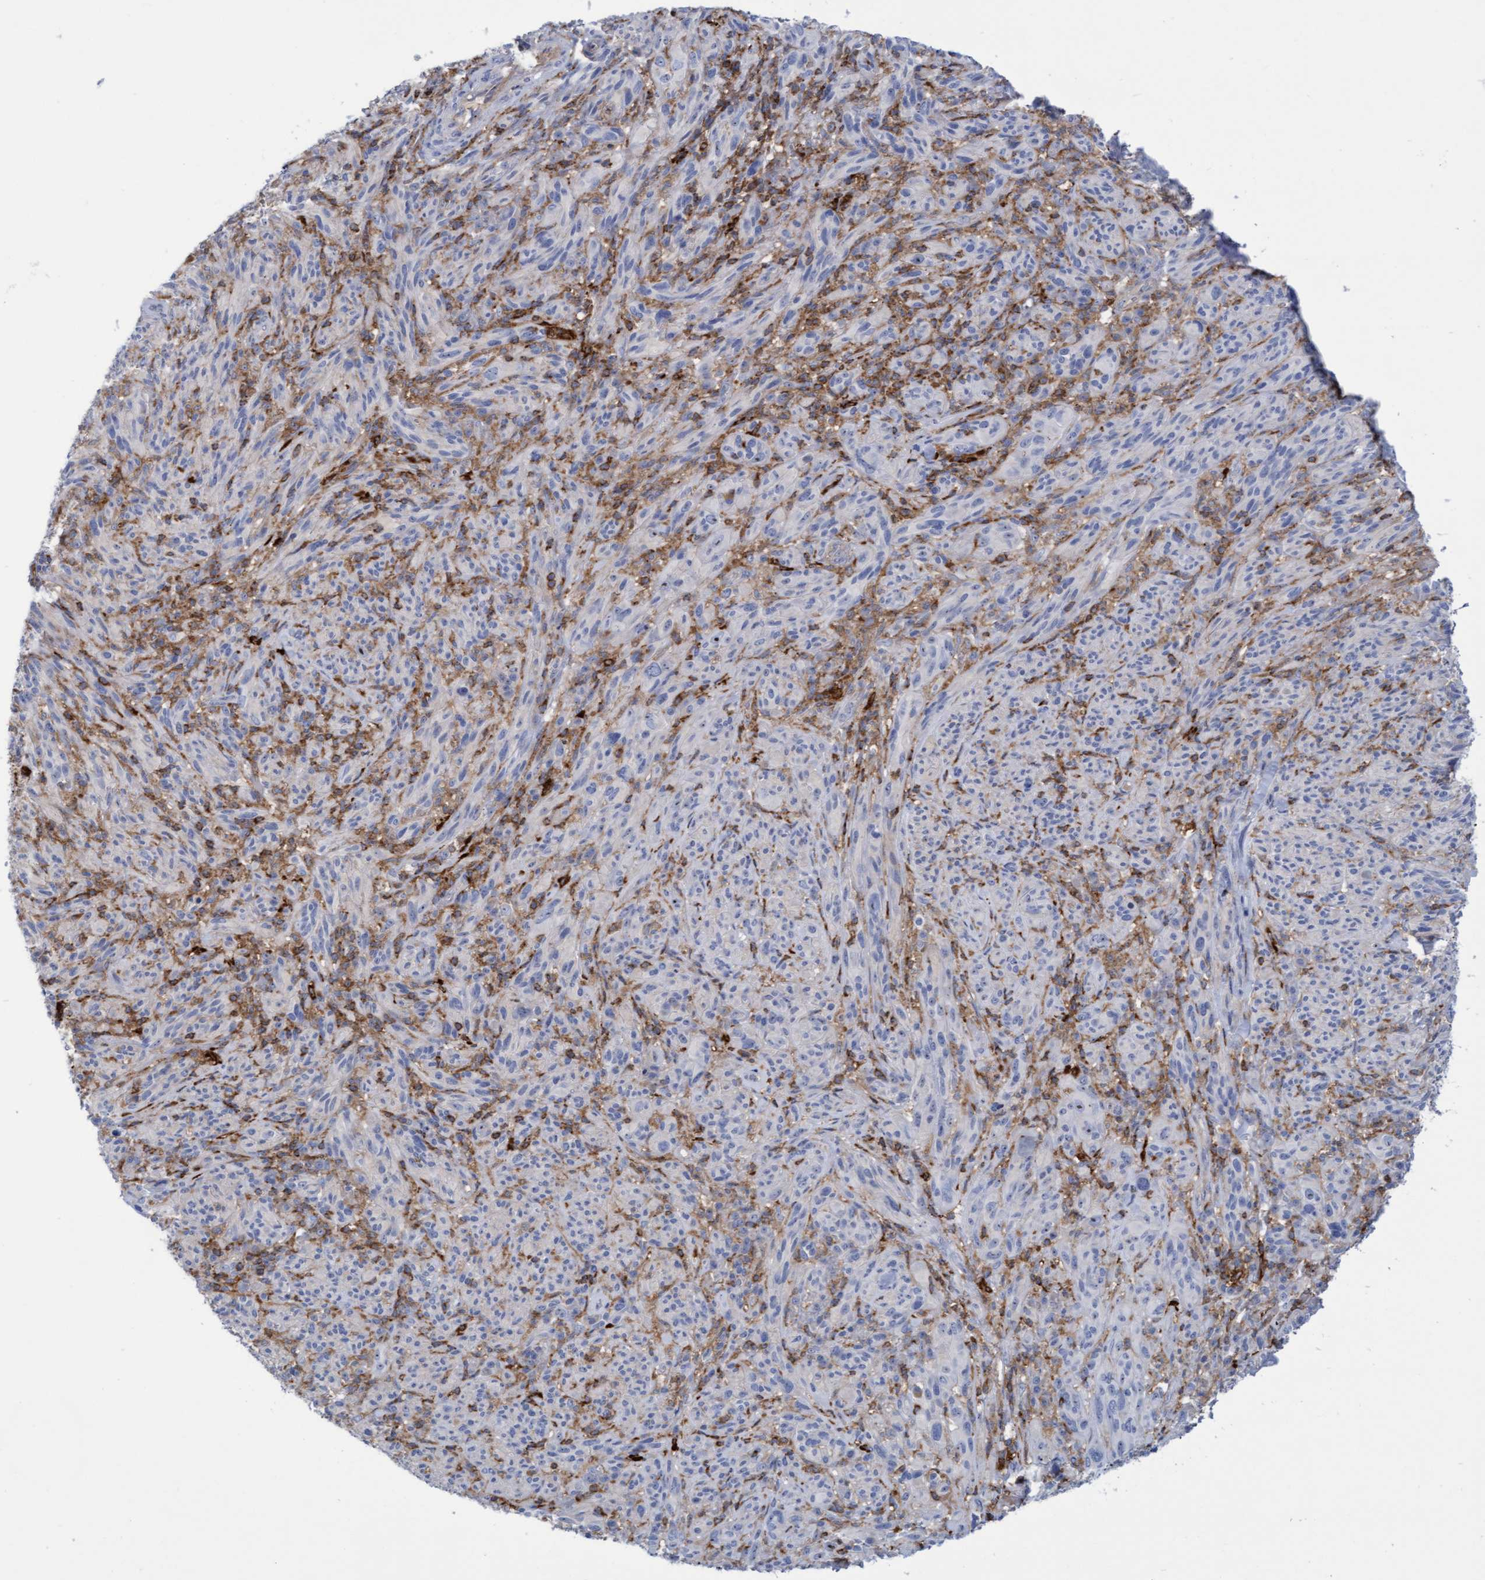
{"staining": {"intensity": "negative", "quantity": "none", "location": "none"}, "tissue": "melanoma", "cell_type": "Tumor cells", "image_type": "cancer", "snomed": [{"axis": "morphology", "description": "Malignant melanoma, NOS"}, {"axis": "topography", "description": "Skin of head"}], "caption": "Malignant melanoma stained for a protein using IHC displays no positivity tumor cells.", "gene": "FNBP1", "patient": {"sex": "male", "age": 96}}